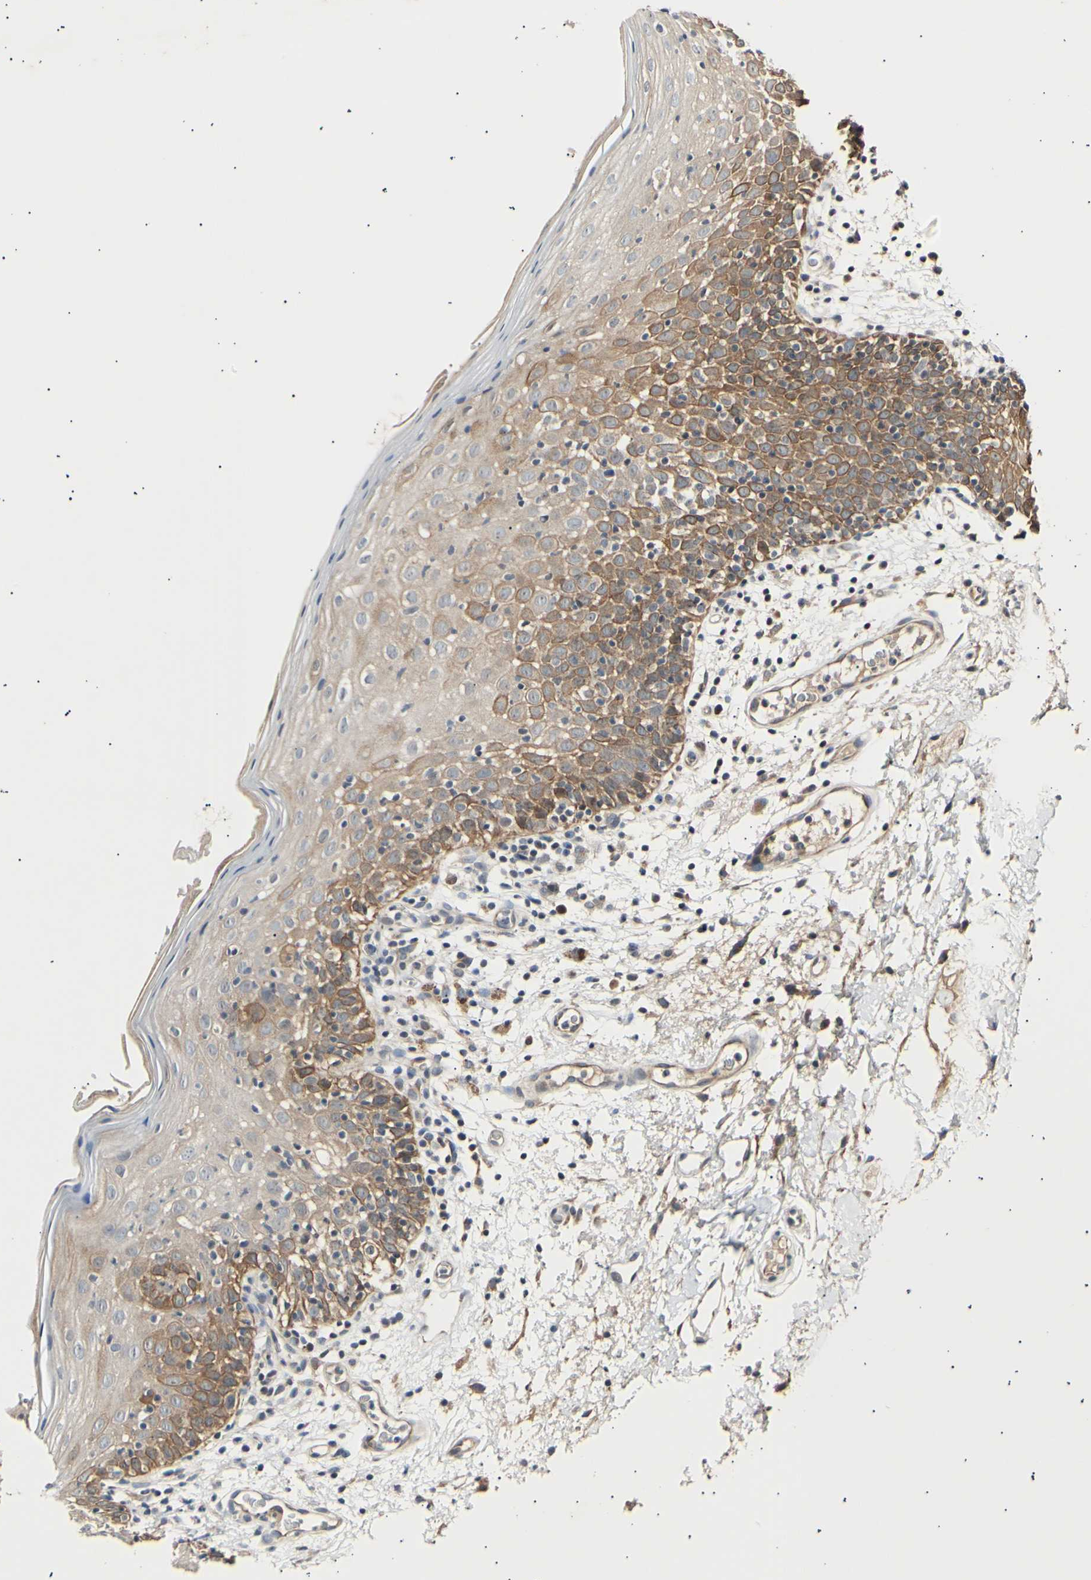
{"staining": {"intensity": "moderate", "quantity": "25%-75%", "location": "cytoplasmic/membranous"}, "tissue": "oral mucosa", "cell_type": "Squamous epithelial cells", "image_type": "normal", "snomed": [{"axis": "morphology", "description": "Normal tissue, NOS"}, {"axis": "morphology", "description": "Squamous cell carcinoma, NOS"}, {"axis": "topography", "description": "Skeletal muscle"}, {"axis": "topography", "description": "Oral tissue"}], "caption": "IHC of unremarkable oral mucosa demonstrates medium levels of moderate cytoplasmic/membranous expression in about 25%-75% of squamous epithelial cells.", "gene": "ITGA6", "patient": {"sex": "male", "age": 71}}